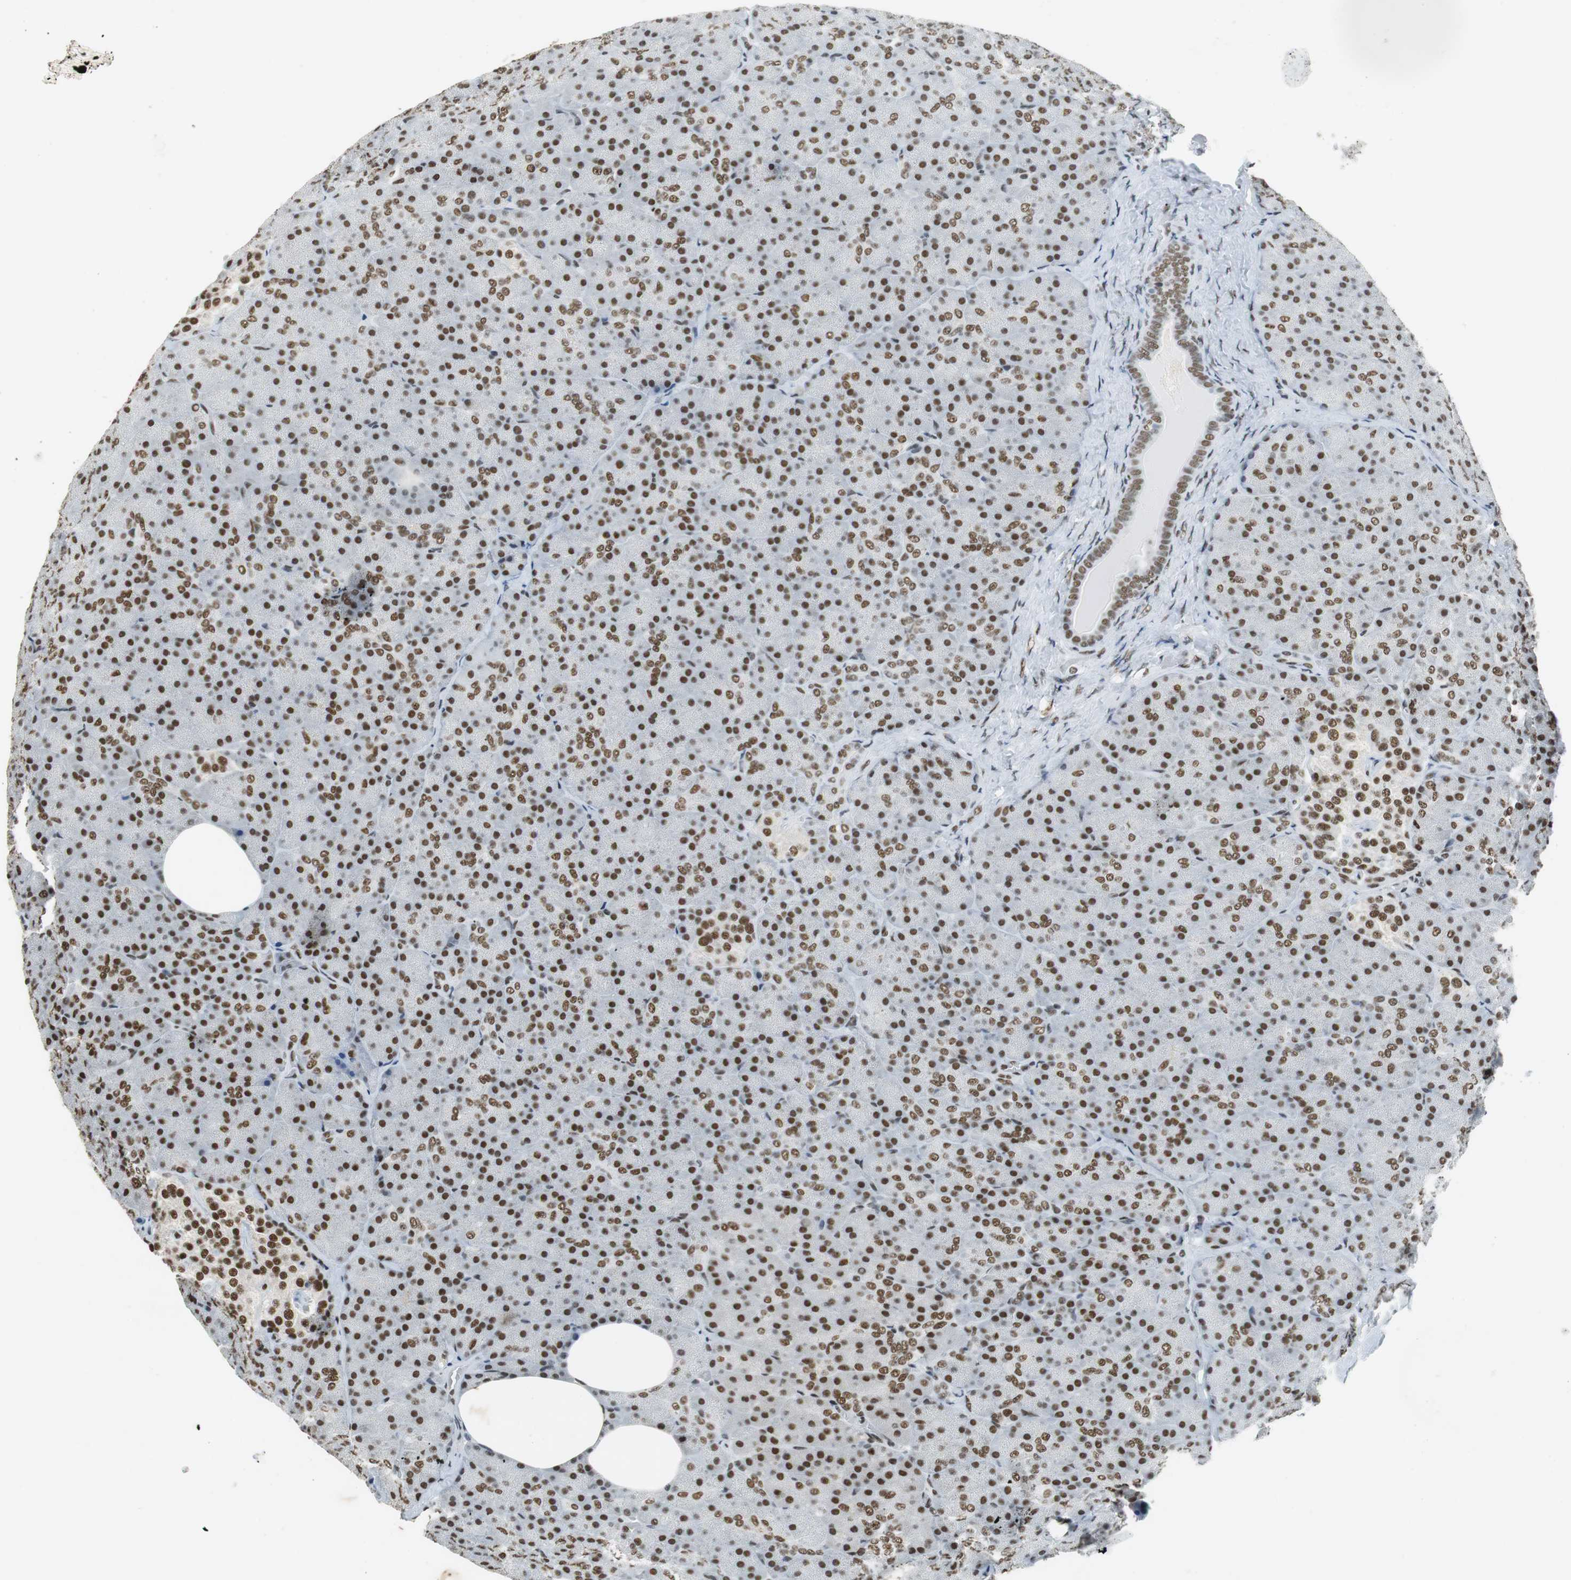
{"staining": {"intensity": "strong", "quantity": ">75%", "location": "nuclear"}, "tissue": "pancreas", "cell_type": "Exocrine glandular cells", "image_type": "normal", "snomed": [{"axis": "morphology", "description": "Normal tissue, NOS"}, {"axis": "topography", "description": "Pancreas"}], "caption": "Approximately >75% of exocrine glandular cells in benign human pancreas show strong nuclear protein positivity as visualized by brown immunohistochemical staining.", "gene": "PRKDC", "patient": {"sex": "female", "age": 35}}